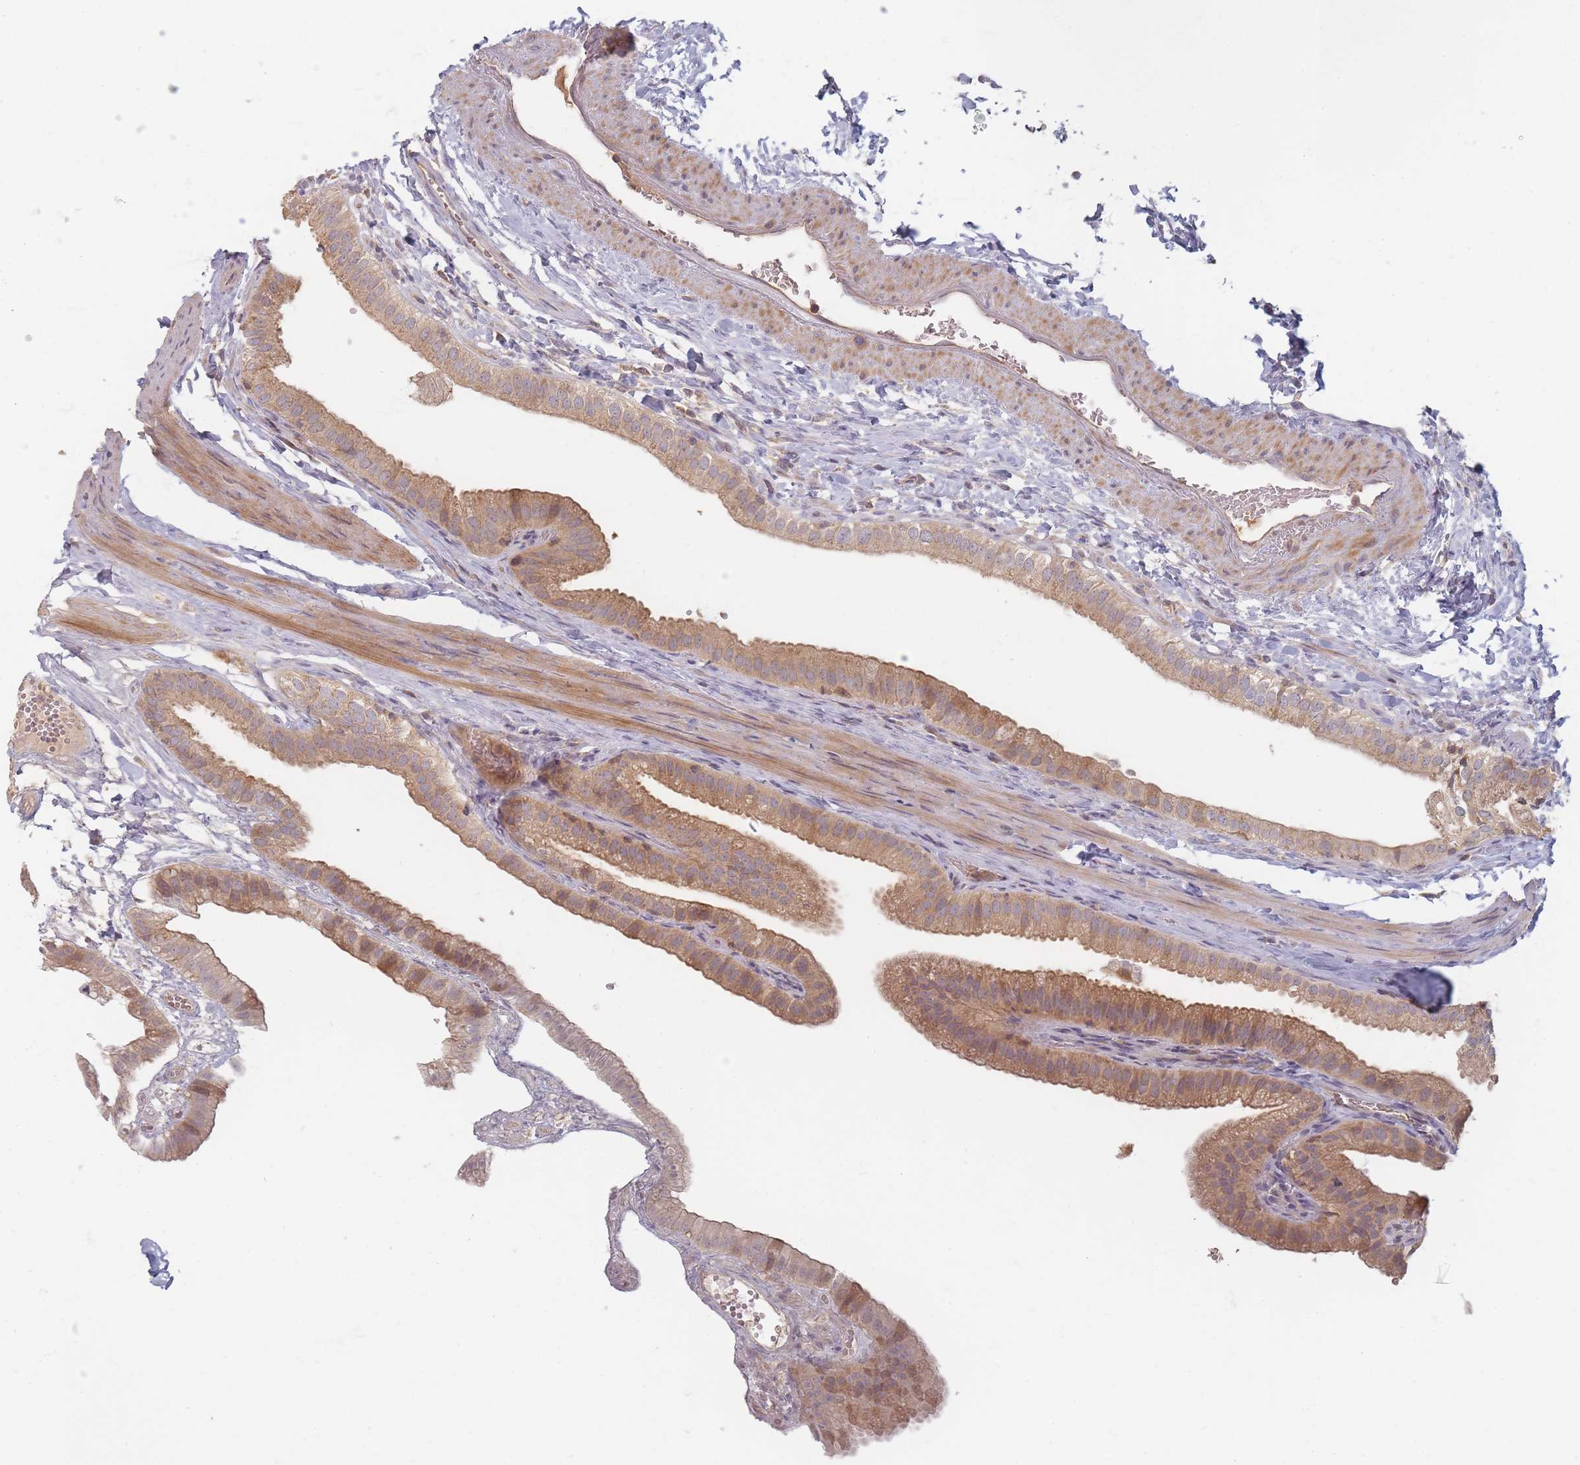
{"staining": {"intensity": "moderate", "quantity": ">75%", "location": "cytoplasmic/membranous"}, "tissue": "gallbladder", "cell_type": "Glandular cells", "image_type": "normal", "snomed": [{"axis": "morphology", "description": "Normal tissue, NOS"}, {"axis": "topography", "description": "Gallbladder"}], "caption": "A micrograph of human gallbladder stained for a protein displays moderate cytoplasmic/membranous brown staining in glandular cells. Nuclei are stained in blue.", "gene": "SLC35F3", "patient": {"sex": "female", "age": 61}}